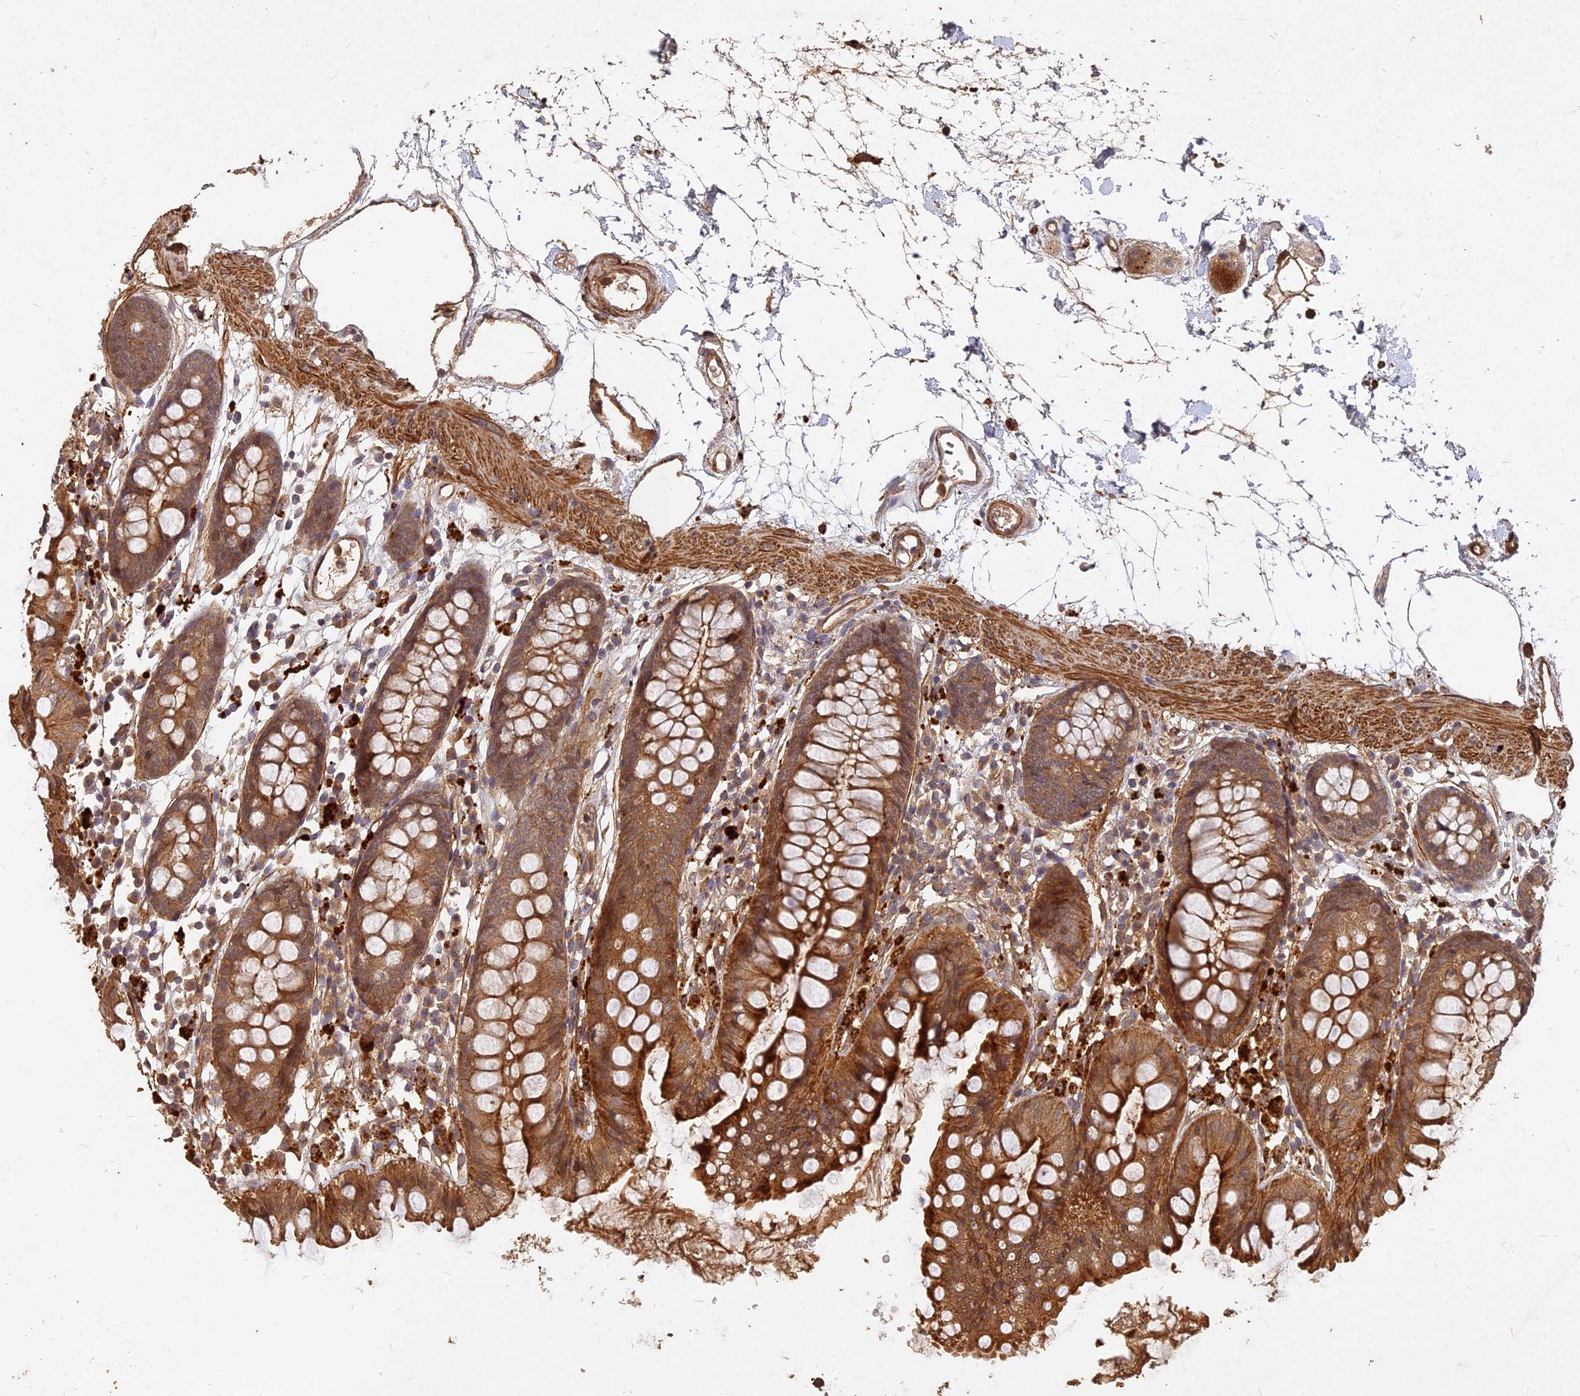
{"staining": {"intensity": "strong", "quantity": ">75%", "location": "cytoplasmic/membranous"}, "tissue": "colon", "cell_type": "Endothelial cells", "image_type": "normal", "snomed": [{"axis": "morphology", "description": "Normal tissue, NOS"}, {"axis": "topography", "description": "Colon"}], "caption": "Brown immunohistochemical staining in unremarkable human colon shows strong cytoplasmic/membranous positivity in about >75% of endothelial cells. (DAB IHC, brown staining for protein, blue staining for nuclei).", "gene": "UBE2W", "patient": {"sex": "female", "age": 84}}